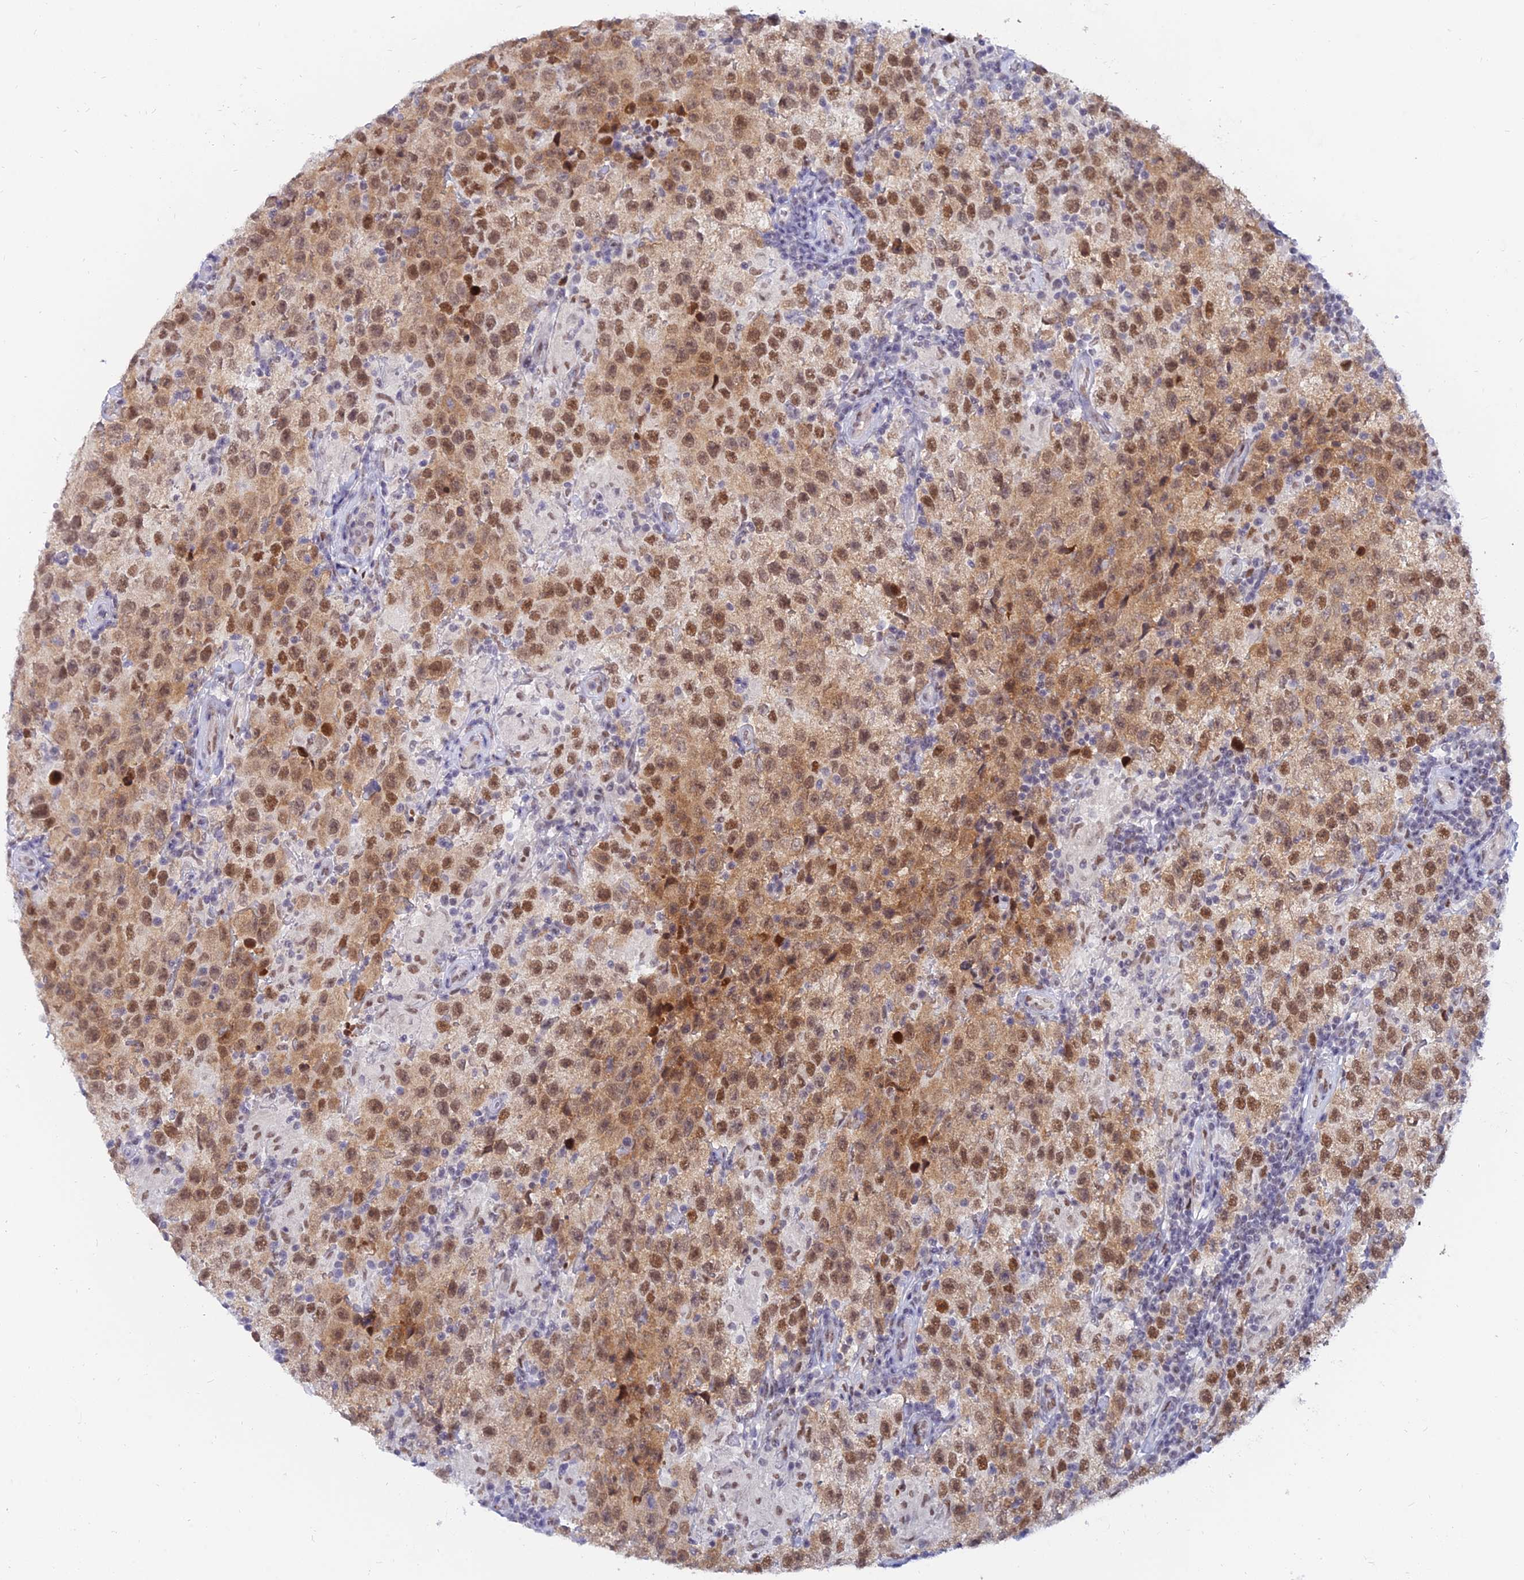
{"staining": {"intensity": "moderate", "quantity": ">75%", "location": "nuclear"}, "tissue": "testis cancer", "cell_type": "Tumor cells", "image_type": "cancer", "snomed": [{"axis": "morphology", "description": "Seminoma, NOS"}, {"axis": "morphology", "description": "Carcinoma, Embryonal, NOS"}, {"axis": "topography", "description": "Testis"}], "caption": "Protein expression analysis of human testis cancer (seminoma) reveals moderate nuclear expression in approximately >75% of tumor cells. (IHC, brightfield microscopy, high magnification).", "gene": "DPY30", "patient": {"sex": "male", "age": 41}}